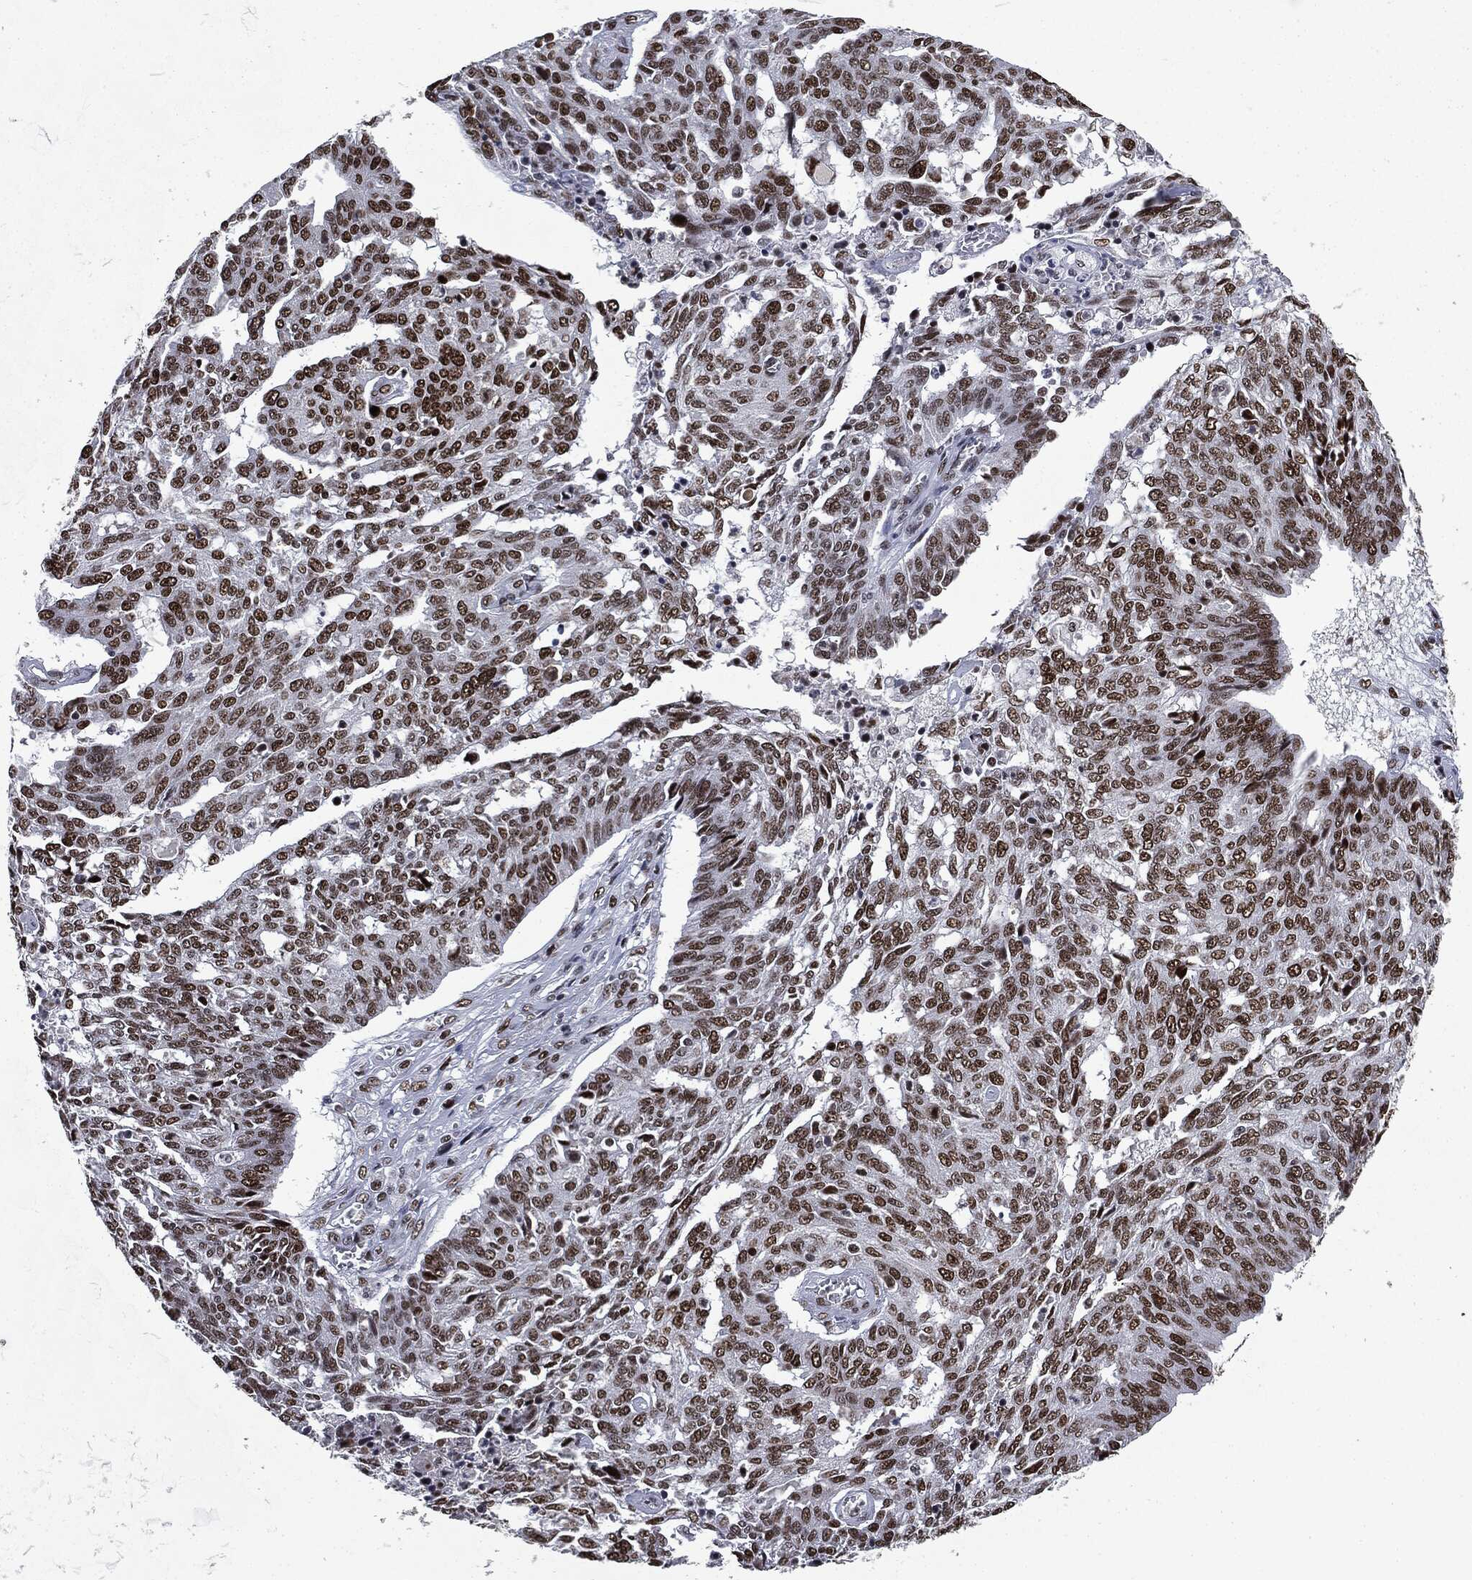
{"staining": {"intensity": "strong", "quantity": ">75%", "location": "nuclear"}, "tissue": "ovarian cancer", "cell_type": "Tumor cells", "image_type": "cancer", "snomed": [{"axis": "morphology", "description": "Cystadenocarcinoma, serous, NOS"}, {"axis": "topography", "description": "Ovary"}], "caption": "Protein staining of ovarian serous cystadenocarcinoma tissue displays strong nuclear staining in approximately >75% of tumor cells. (DAB = brown stain, brightfield microscopy at high magnification).", "gene": "MSH2", "patient": {"sex": "female", "age": 67}}